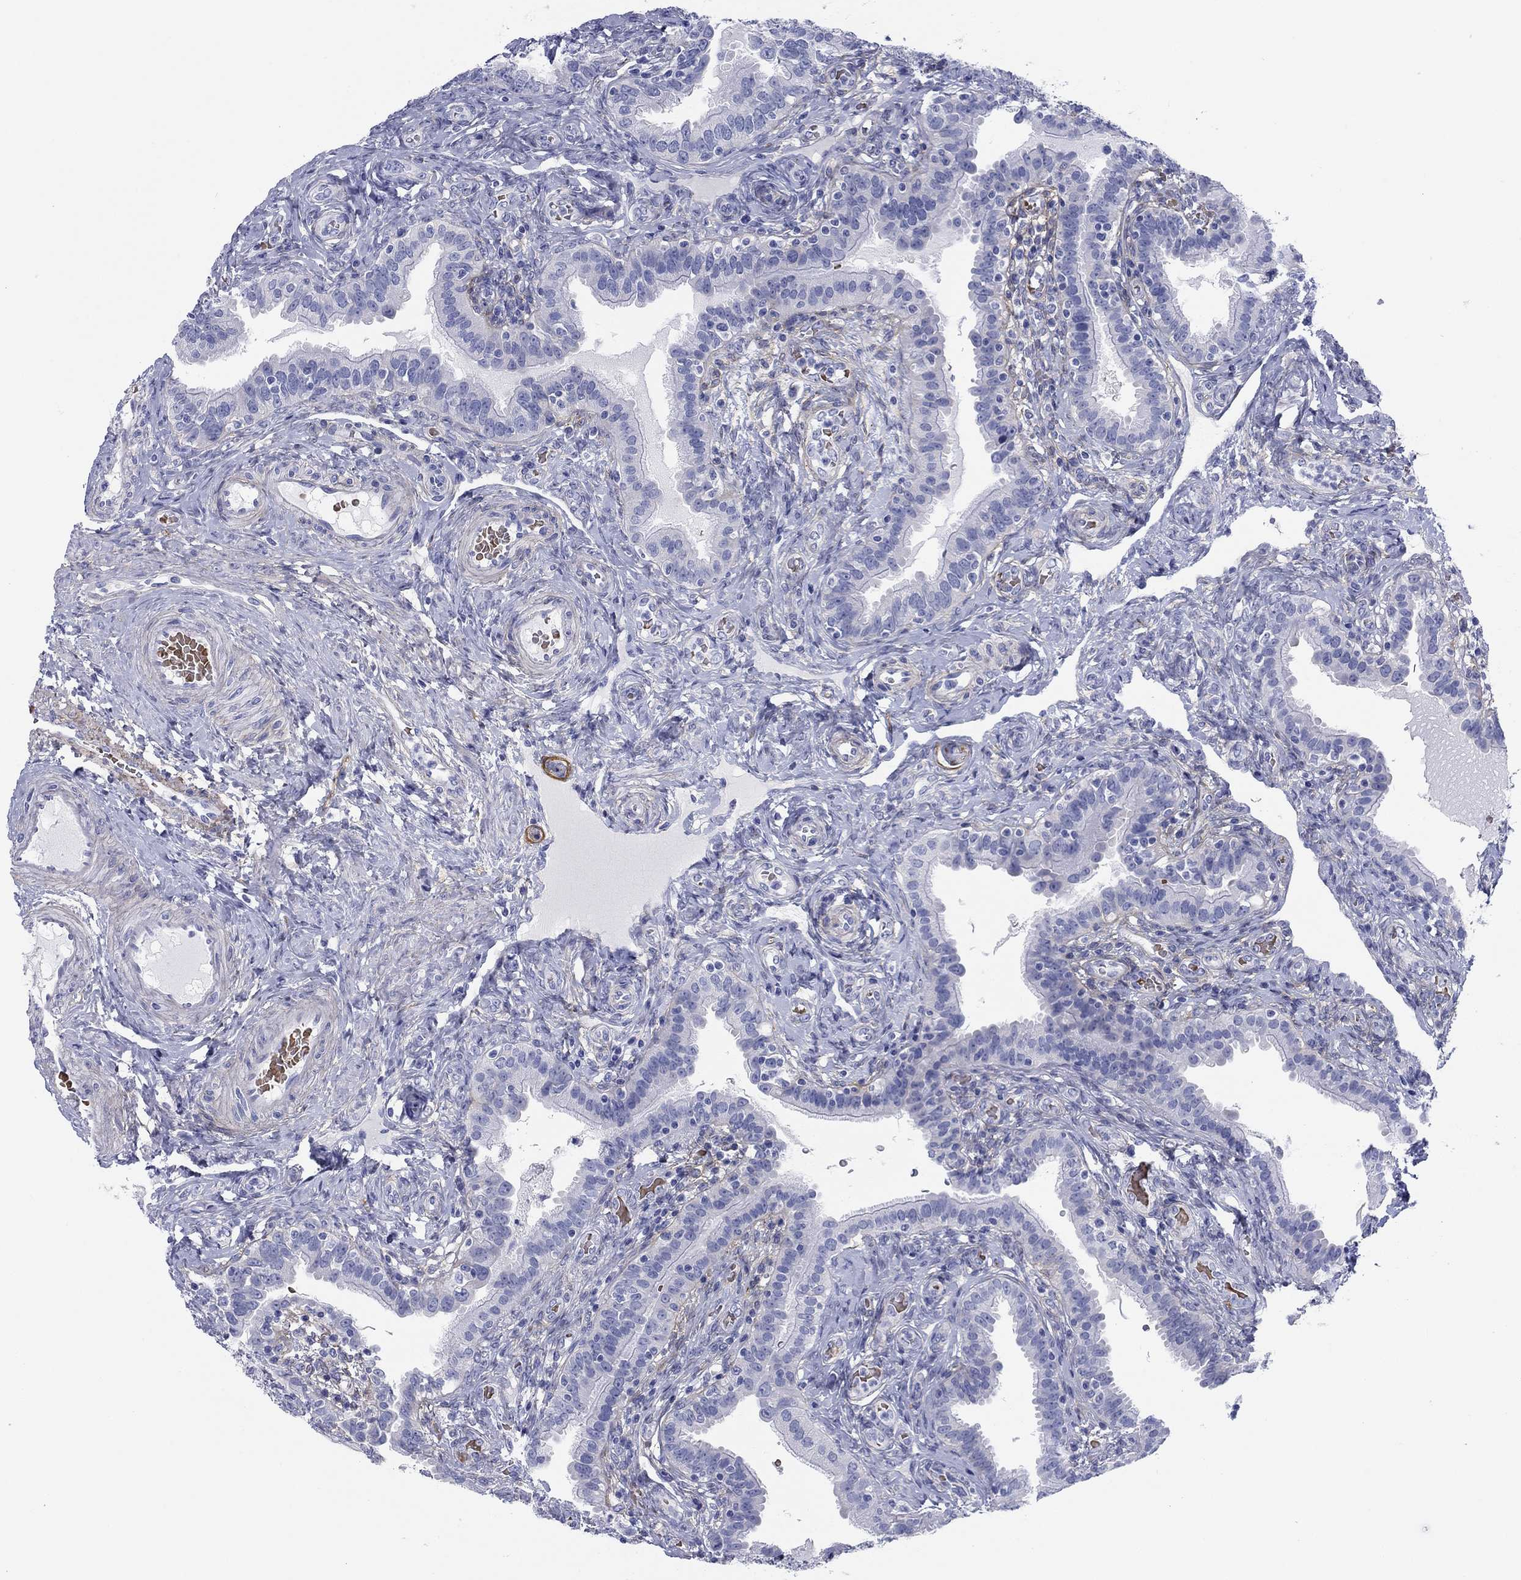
{"staining": {"intensity": "negative", "quantity": "none", "location": "none"}, "tissue": "fallopian tube", "cell_type": "Glandular cells", "image_type": "normal", "snomed": [{"axis": "morphology", "description": "Normal tissue, NOS"}, {"axis": "topography", "description": "Fallopian tube"}, {"axis": "topography", "description": "Ovary"}], "caption": "Glandular cells are negative for protein expression in normal human fallopian tube. (DAB (3,3'-diaminobenzidine) IHC with hematoxylin counter stain).", "gene": "GPC1", "patient": {"sex": "female", "age": 41}}